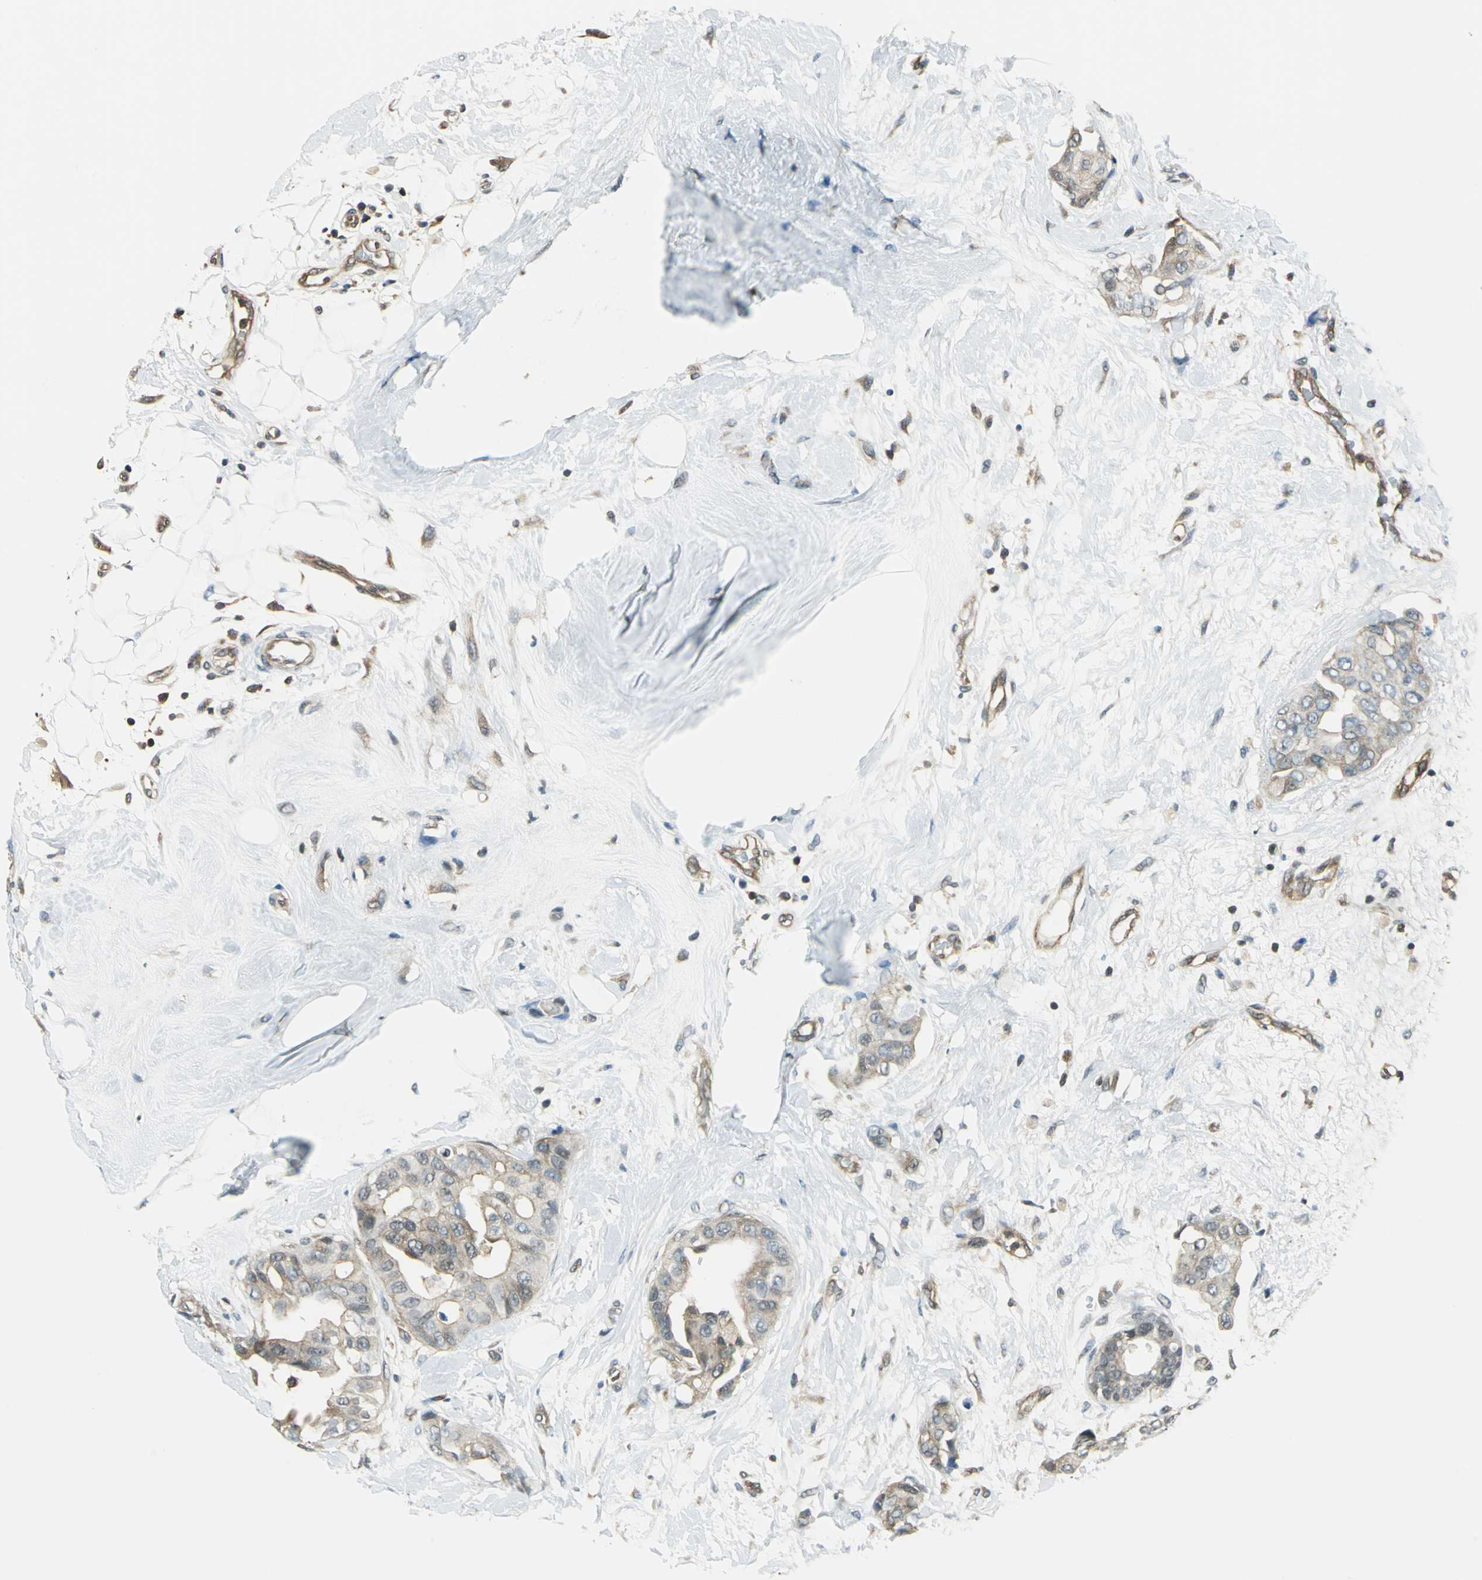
{"staining": {"intensity": "moderate", "quantity": ">75%", "location": "cytoplasmic/membranous"}, "tissue": "breast cancer", "cell_type": "Tumor cells", "image_type": "cancer", "snomed": [{"axis": "morphology", "description": "Duct carcinoma"}, {"axis": "topography", "description": "Breast"}], "caption": "The micrograph displays immunohistochemical staining of invasive ductal carcinoma (breast). There is moderate cytoplasmic/membranous positivity is seen in about >75% of tumor cells.", "gene": "ARPC3", "patient": {"sex": "female", "age": 40}}